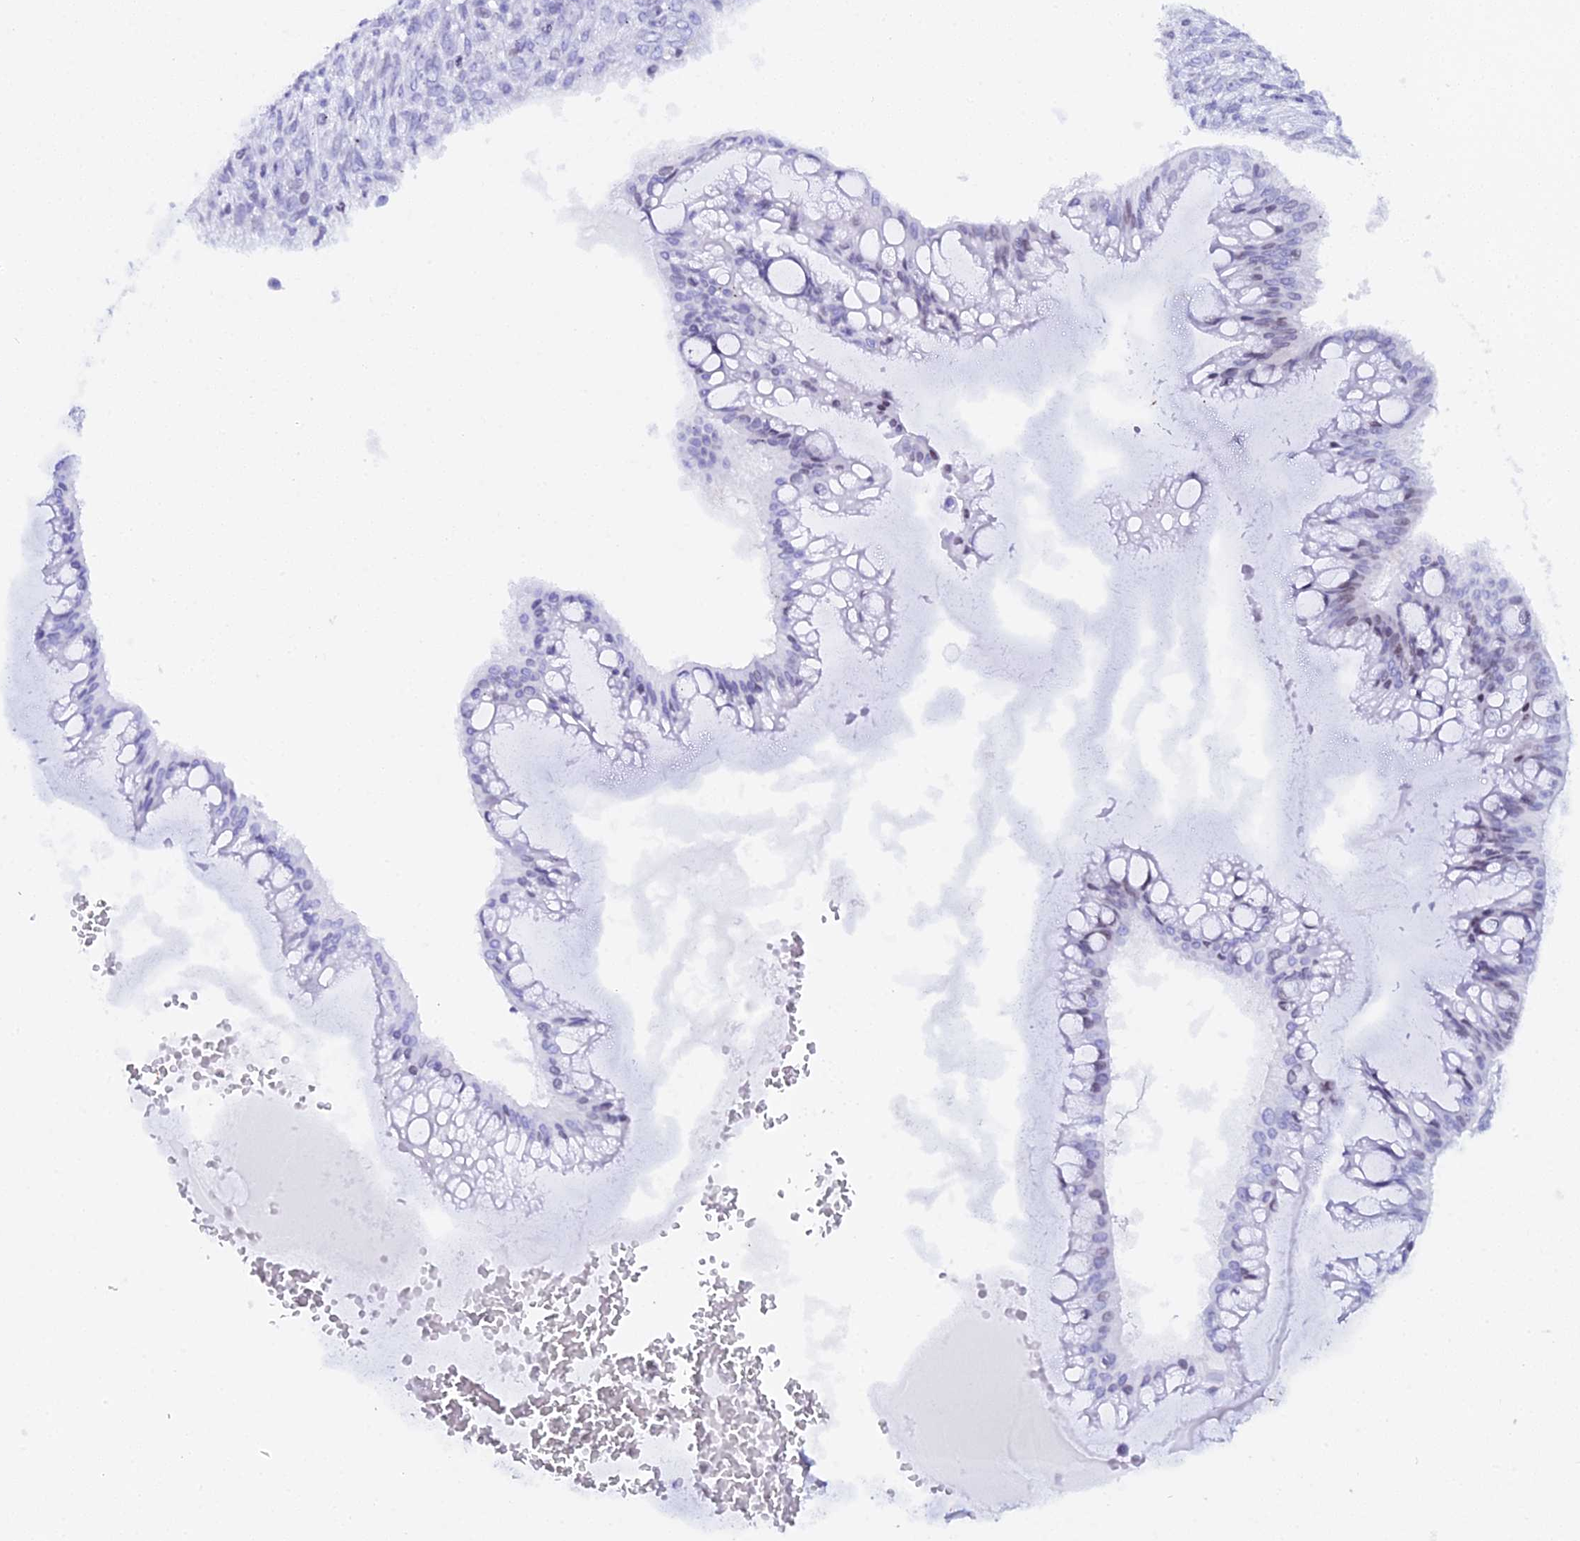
{"staining": {"intensity": "weak", "quantity": "<25%", "location": "nuclear"}, "tissue": "ovarian cancer", "cell_type": "Tumor cells", "image_type": "cancer", "snomed": [{"axis": "morphology", "description": "Cystadenocarcinoma, mucinous, NOS"}, {"axis": "topography", "description": "Ovary"}], "caption": "High magnification brightfield microscopy of ovarian cancer (mucinous cystadenocarcinoma) stained with DAB (brown) and counterstained with hematoxylin (blue): tumor cells show no significant staining.", "gene": "MYNN", "patient": {"sex": "female", "age": 73}}